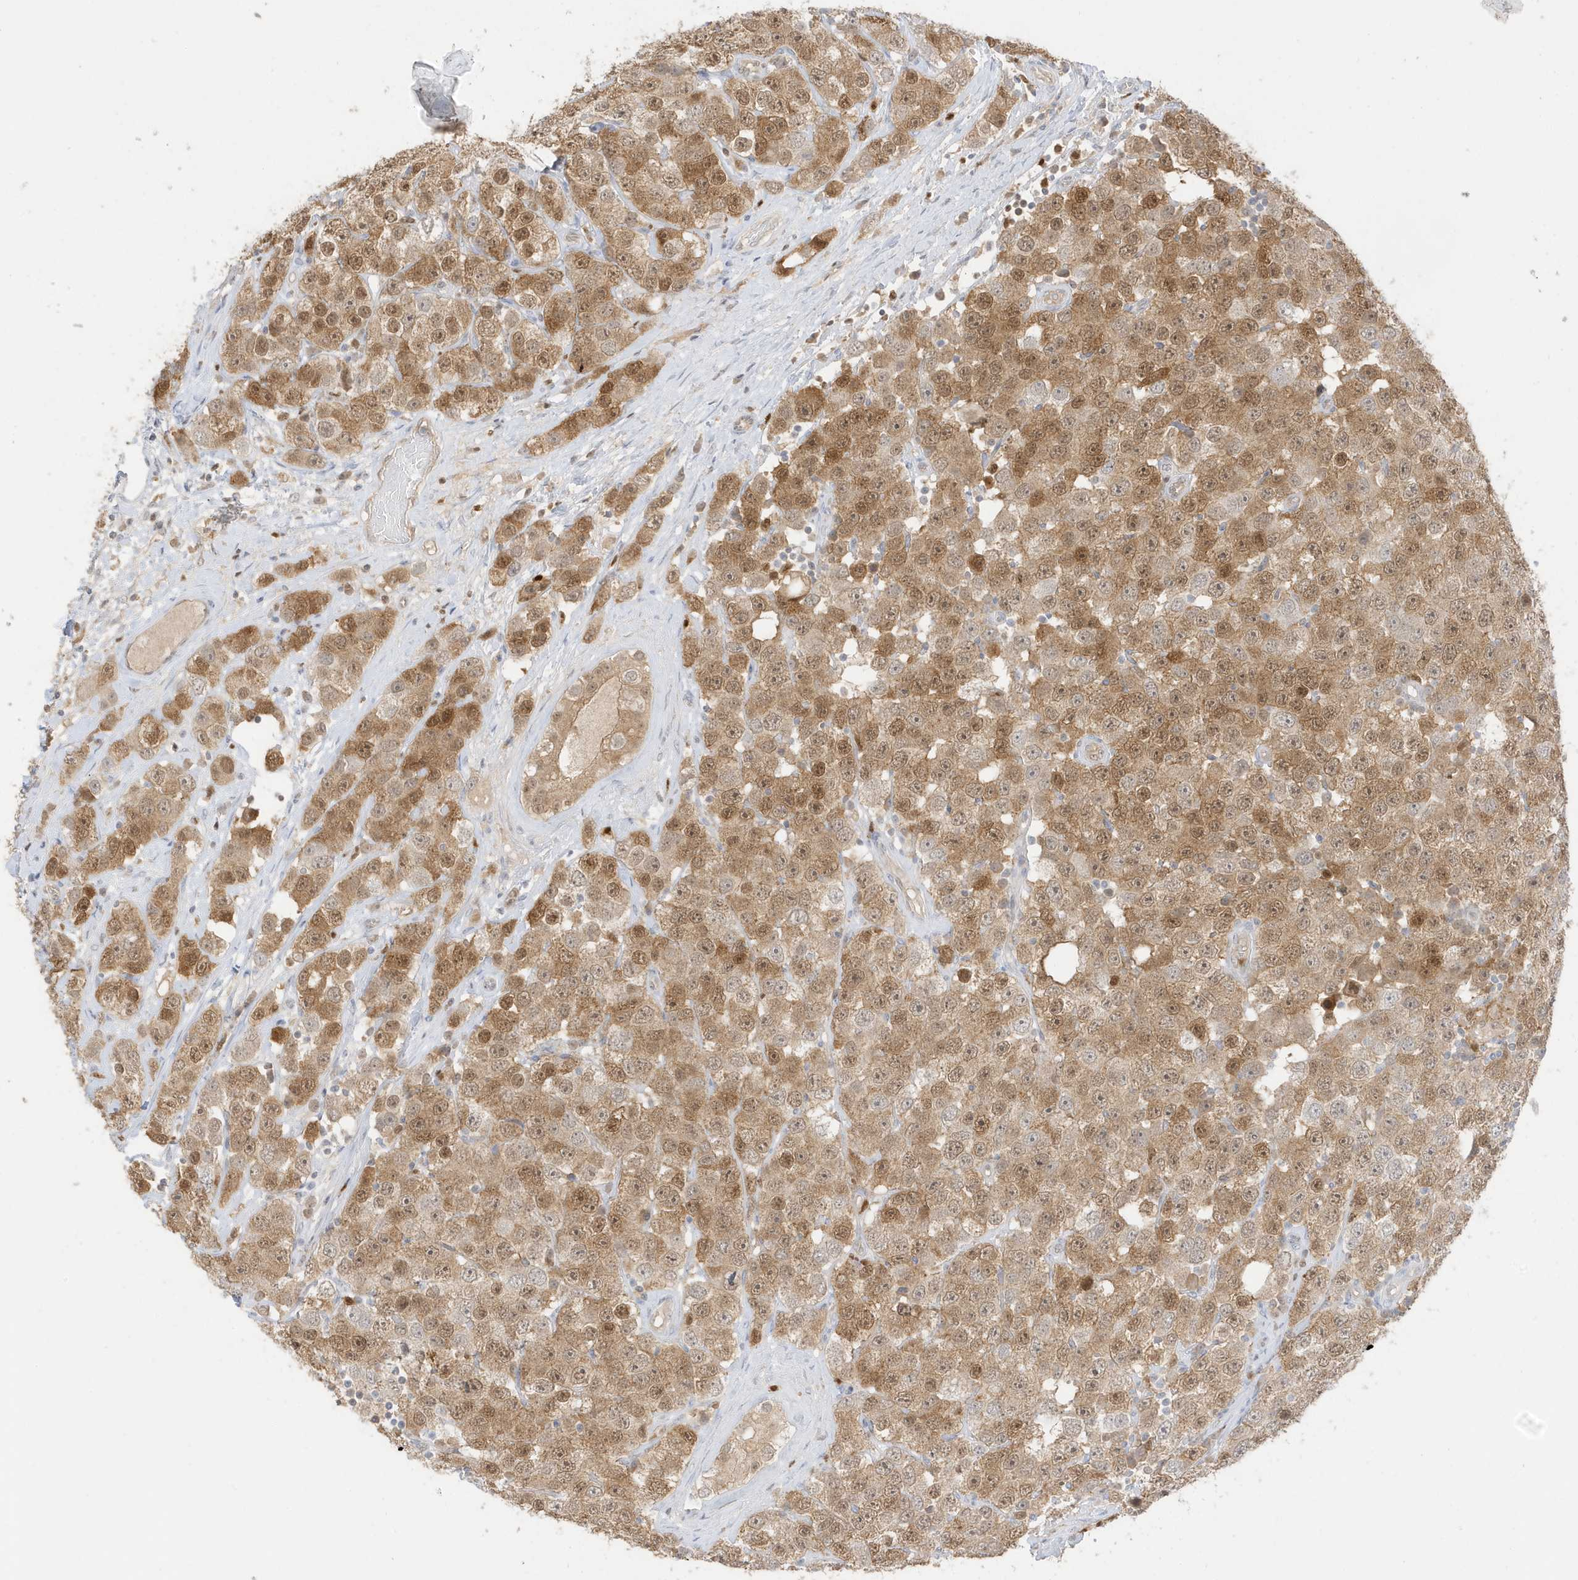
{"staining": {"intensity": "moderate", "quantity": ">75%", "location": "cytoplasmic/membranous,nuclear"}, "tissue": "testis cancer", "cell_type": "Tumor cells", "image_type": "cancer", "snomed": [{"axis": "morphology", "description": "Seminoma, NOS"}, {"axis": "topography", "description": "Testis"}], "caption": "Protein expression analysis of testis cancer displays moderate cytoplasmic/membranous and nuclear positivity in approximately >75% of tumor cells. The protein of interest is stained brown, and the nuclei are stained in blue (DAB (3,3'-diaminobenzidine) IHC with brightfield microscopy, high magnification).", "gene": "GCA", "patient": {"sex": "male", "age": 28}}